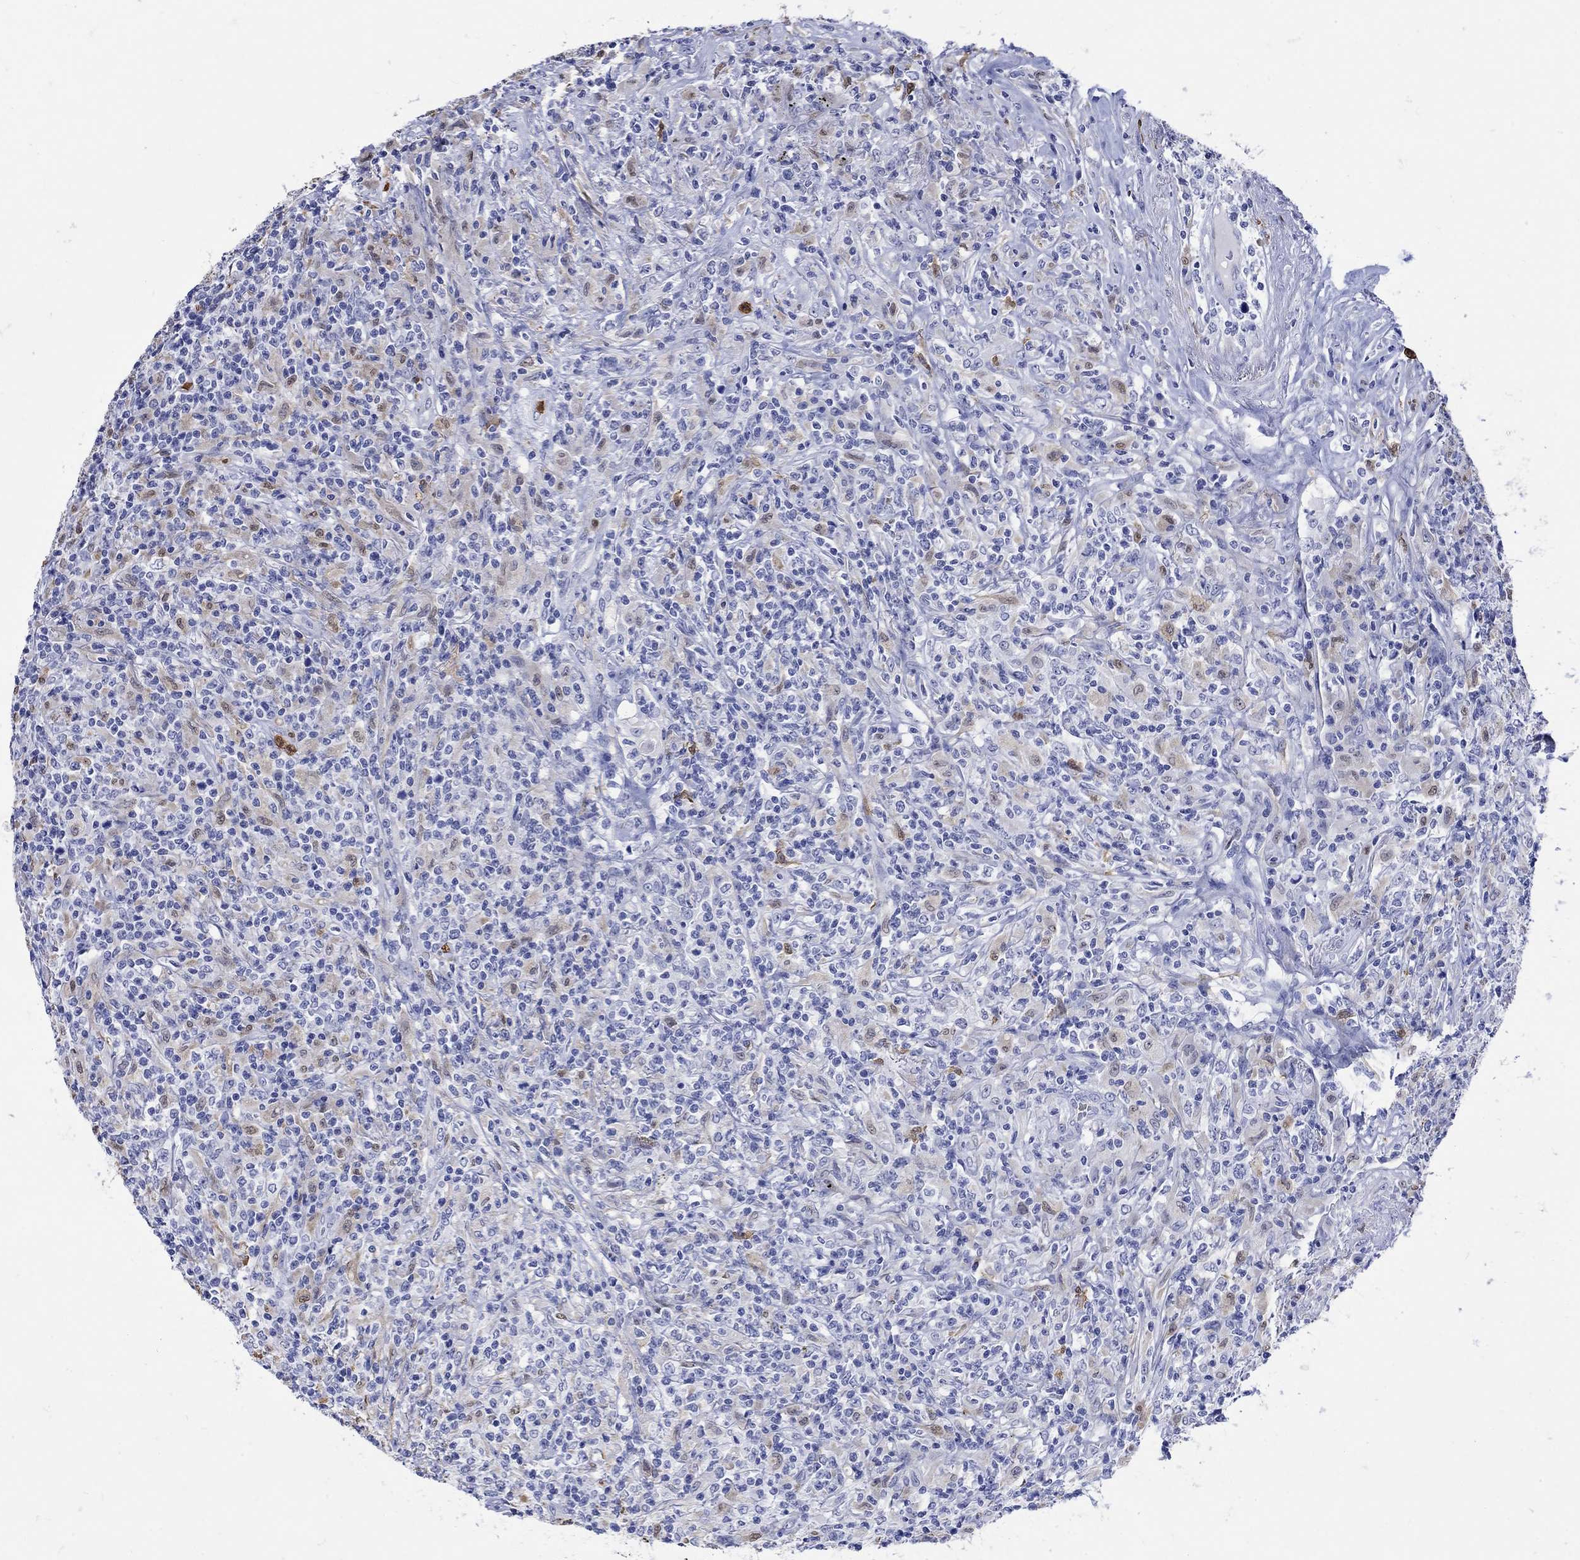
{"staining": {"intensity": "negative", "quantity": "none", "location": "none"}, "tissue": "lymphoma", "cell_type": "Tumor cells", "image_type": "cancer", "snomed": [{"axis": "morphology", "description": "Malignant lymphoma, non-Hodgkin's type, High grade"}, {"axis": "topography", "description": "Lung"}], "caption": "Tumor cells show no significant positivity in high-grade malignant lymphoma, non-Hodgkin's type. (Stains: DAB (3,3'-diaminobenzidine) IHC with hematoxylin counter stain, Microscopy: brightfield microscopy at high magnification).", "gene": "LINGO3", "patient": {"sex": "male", "age": 79}}